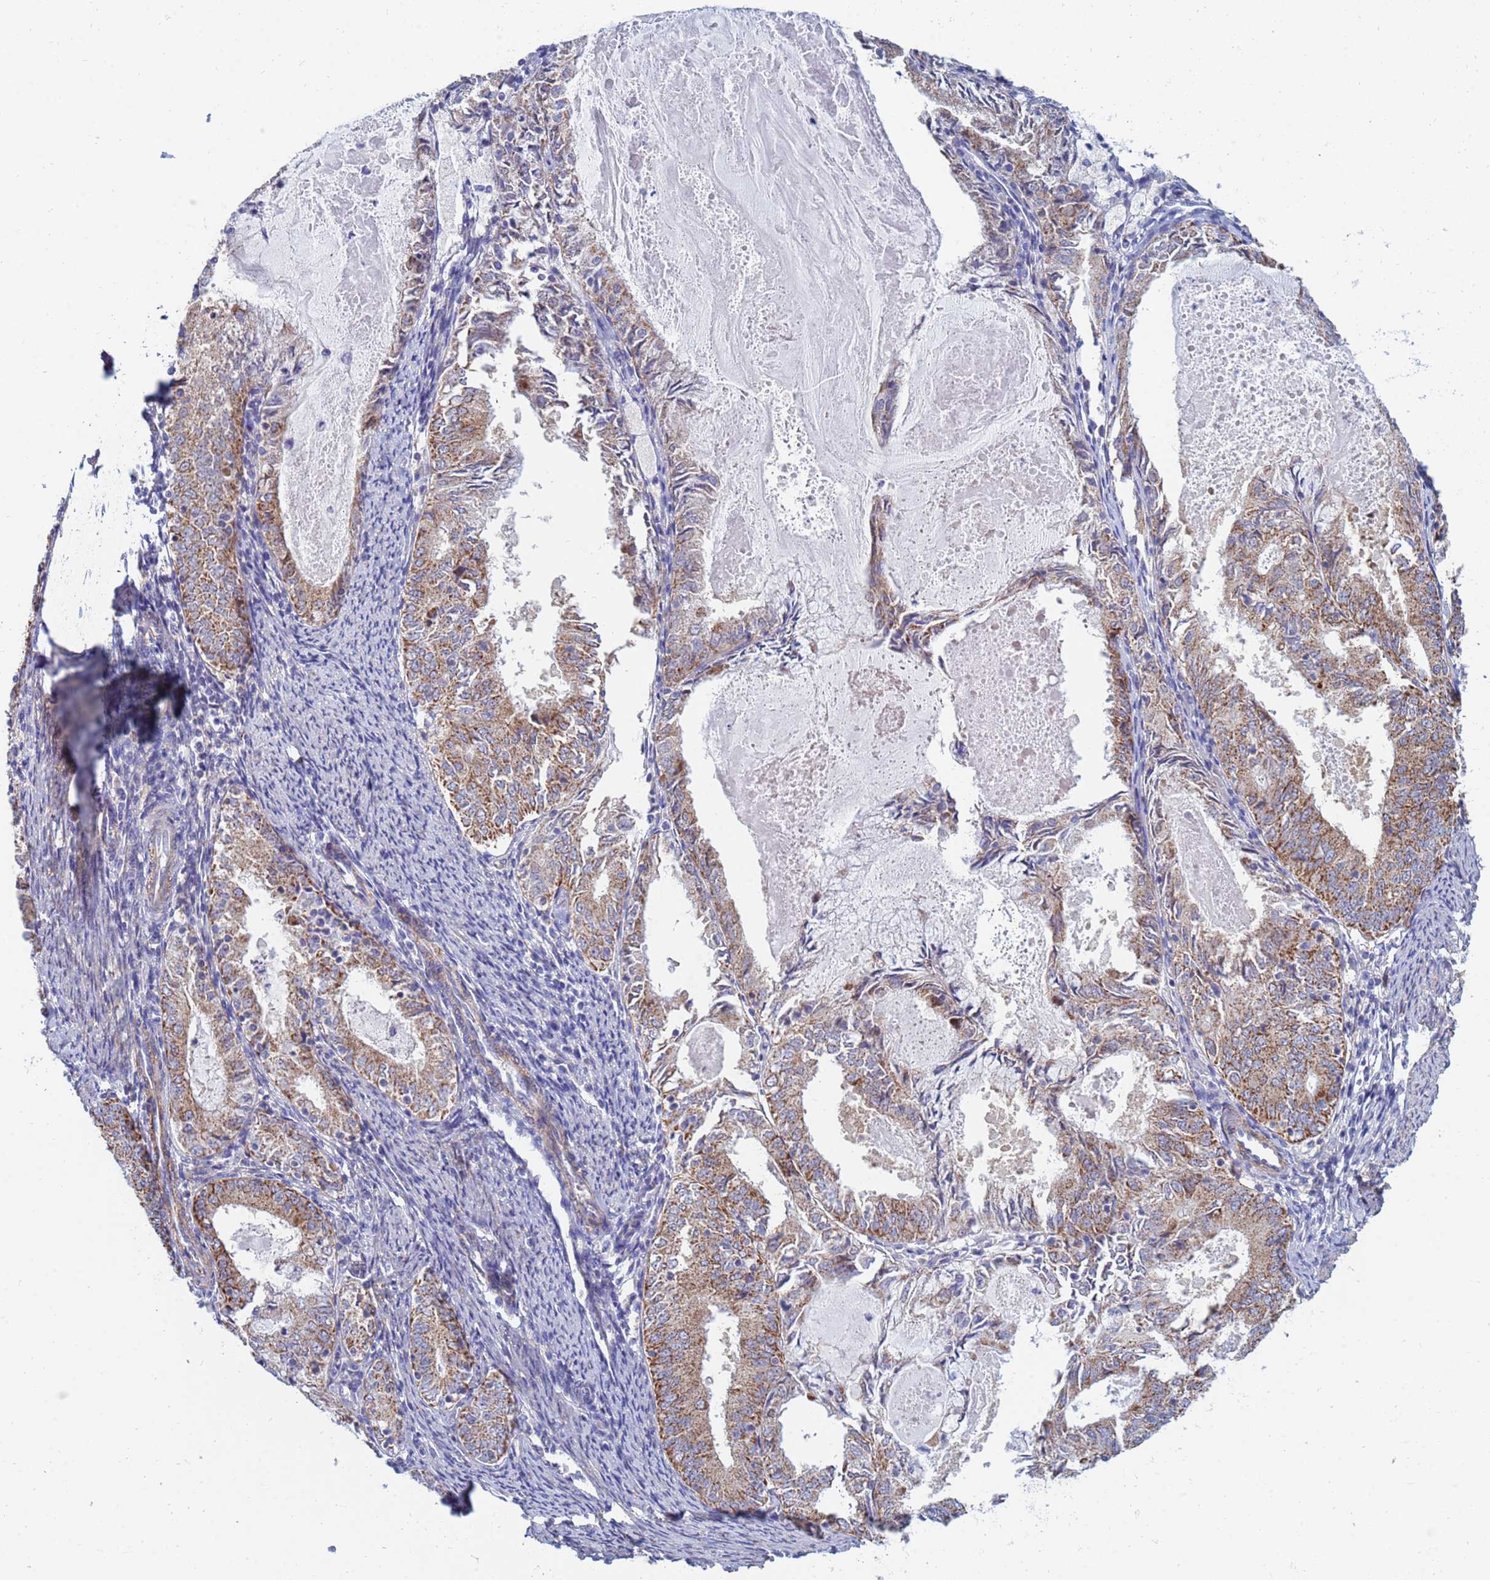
{"staining": {"intensity": "moderate", "quantity": ">75%", "location": "cytoplasmic/membranous"}, "tissue": "endometrial cancer", "cell_type": "Tumor cells", "image_type": "cancer", "snomed": [{"axis": "morphology", "description": "Adenocarcinoma, NOS"}, {"axis": "topography", "description": "Endometrium"}], "caption": "This image reveals endometrial adenocarcinoma stained with immunohistochemistry (IHC) to label a protein in brown. The cytoplasmic/membranous of tumor cells show moderate positivity for the protein. Nuclei are counter-stained blue.", "gene": "SDR39U1", "patient": {"sex": "female", "age": 57}}